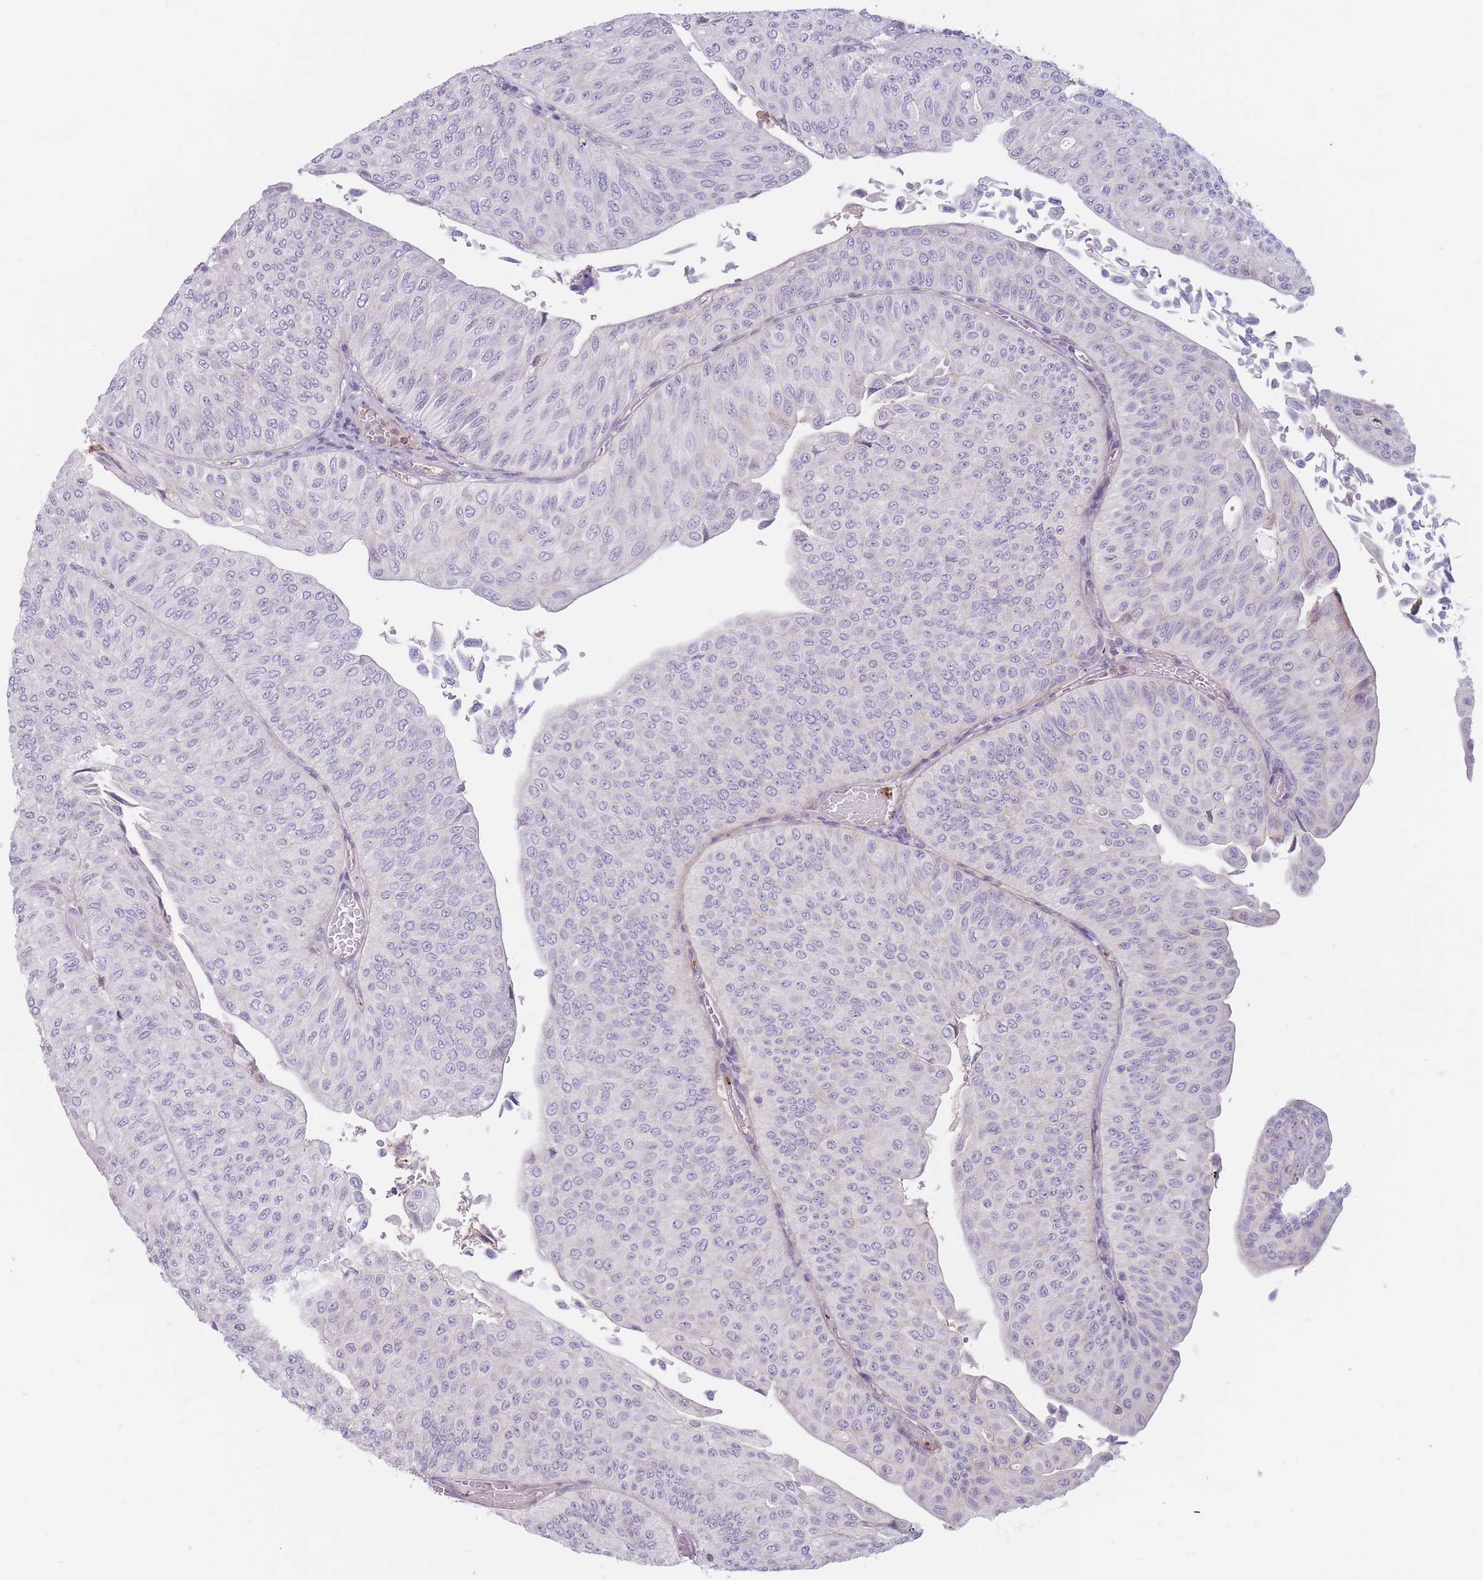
{"staining": {"intensity": "negative", "quantity": "none", "location": "none"}, "tissue": "urothelial cancer", "cell_type": "Tumor cells", "image_type": "cancer", "snomed": [{"axis": "morphology", "description": "Urothelial carcinoma, NOS"}, {"axis": "topography", "description": "Urinary bladder"}], "caption": "Histopathology image shows no protein staining in tumor cells of urothelial cancer tissue.", "gene": "PTGDR", "patient": {"sex": "male", "age": 59}}